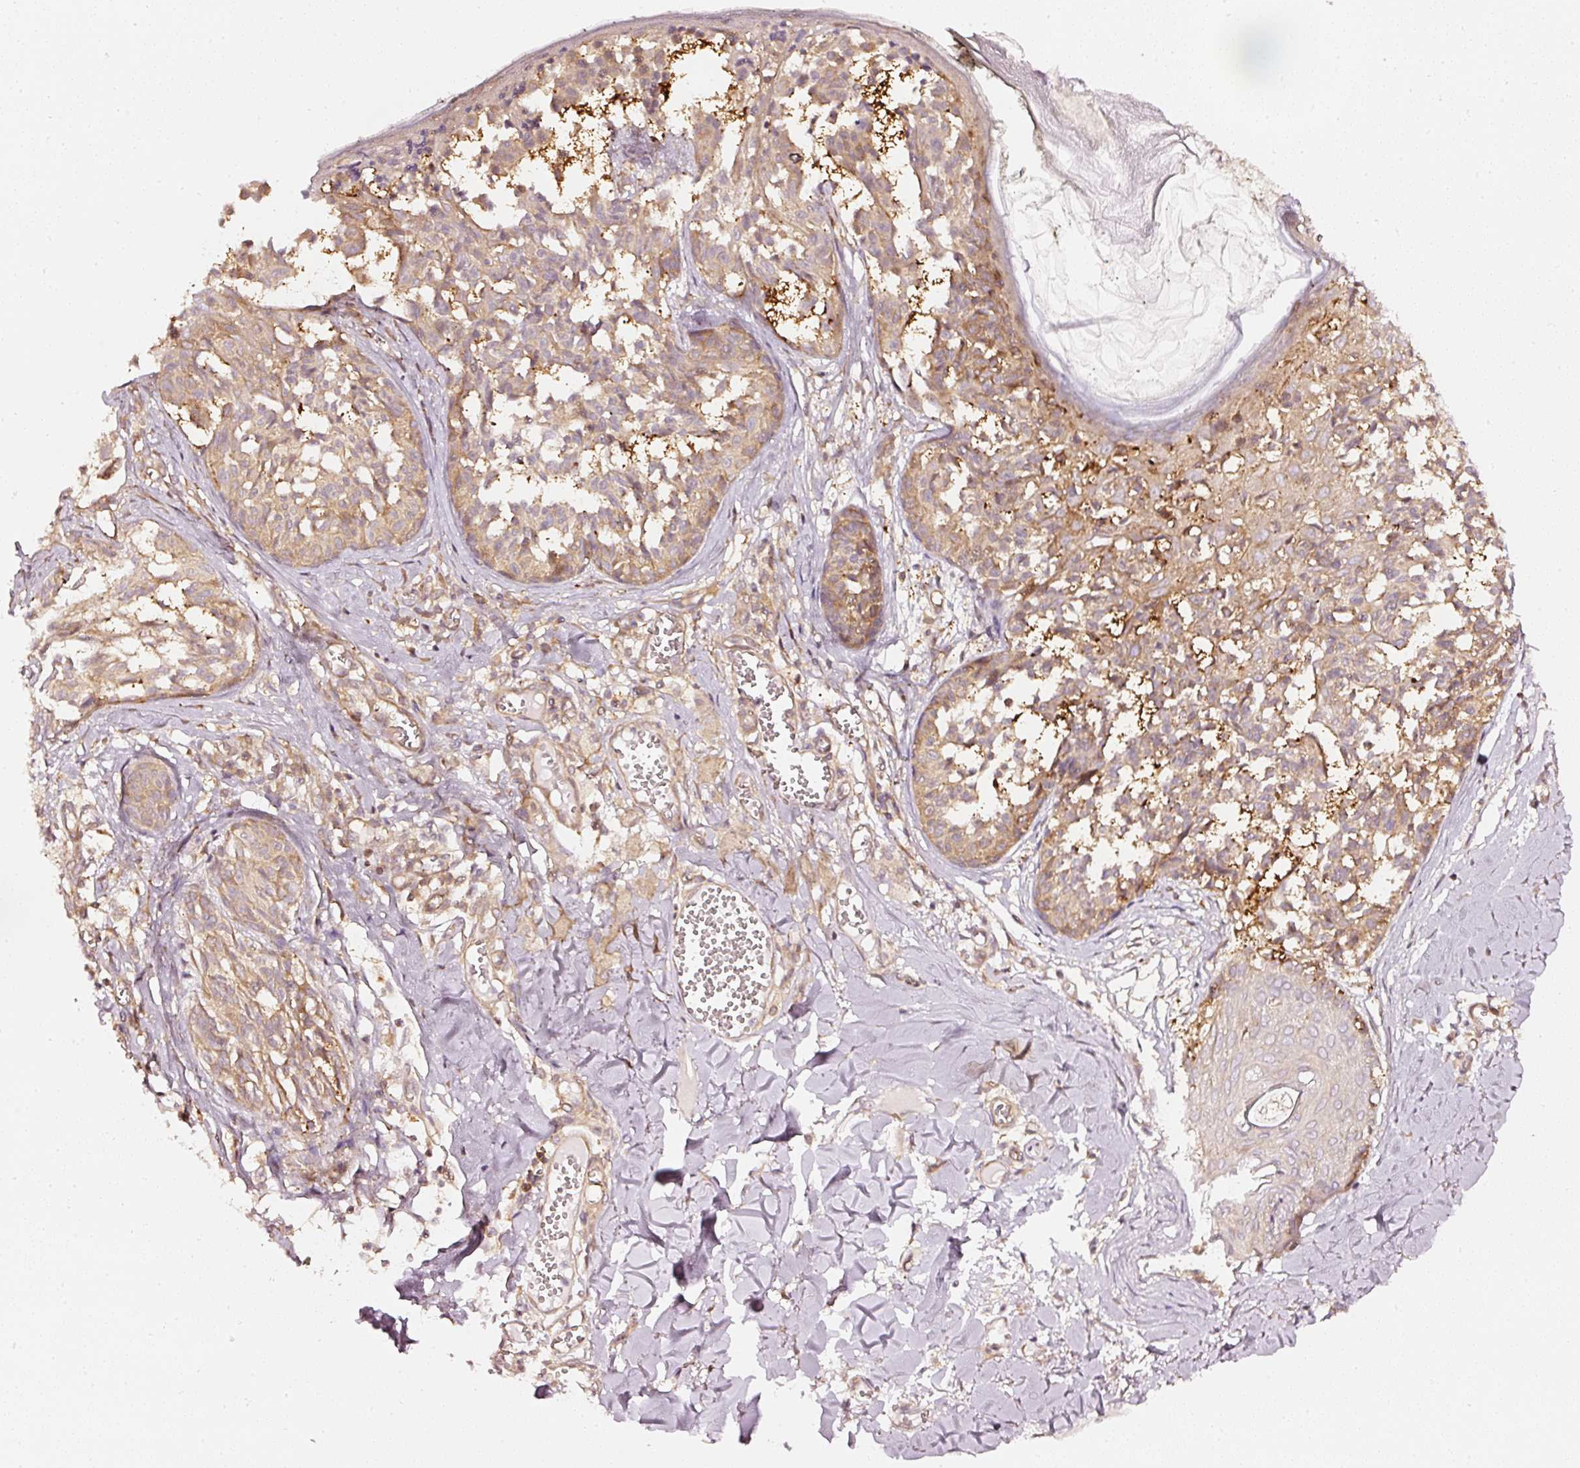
{"staining": {"intensity": "weak", "quantity": "25%-75%", "location": "cytoplasmic/membranous"}, "tissue": "melanoma", "cell_type": "Tumor cells", "image_type": "cancer", "snomed": [{"axis": "morphology", "description": "Malignant melanoma, NOS"}, {"axis": "topography", "description": "Skin"}], "caption": "Protein expression analysis of human malignant melanoma reveals weak cytoplasmic/membranous staining in approximately 25%-75% of tumor cells.", "gene": "ASMTL", "patient": {"sex": "female", "age": 43}}